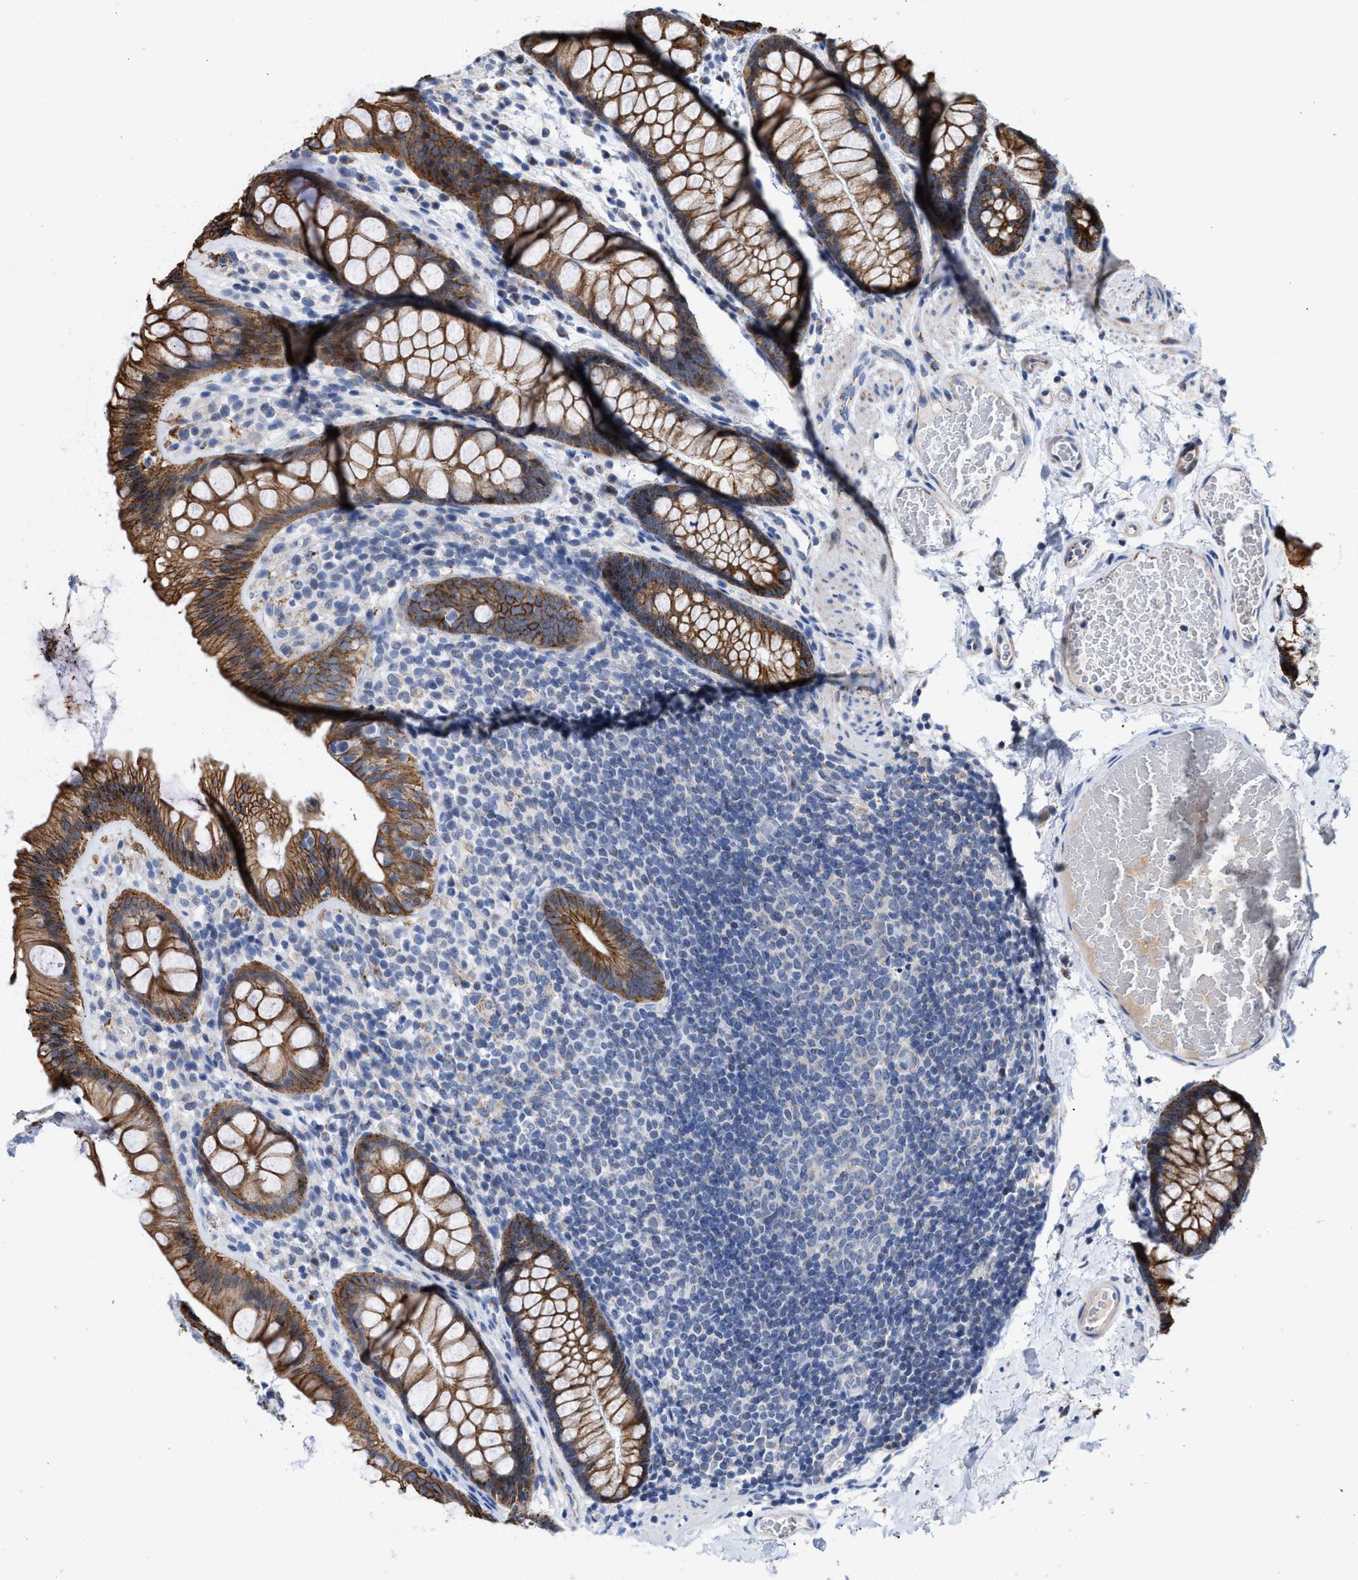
{"staining": {"intensity": "weak", "quantity": ">75%", "location": "cytoplasmic/membranous"}, "tissue": "colon", "cell_type": "Endothelial cells", "image_type": "normal", "snomed": [{"axis": "morphology", "description": "Normal tissue, NOS"}, {"axis": "topography", "description": "Colon"}], "caption": "Protein analysis of unremarkable colon demonstrates weak cytoplasmic/membranous staining in approximately >75% of endothelial cells.", "gene": "JAG1", "patient": {"sex": "female", "age": 56}}